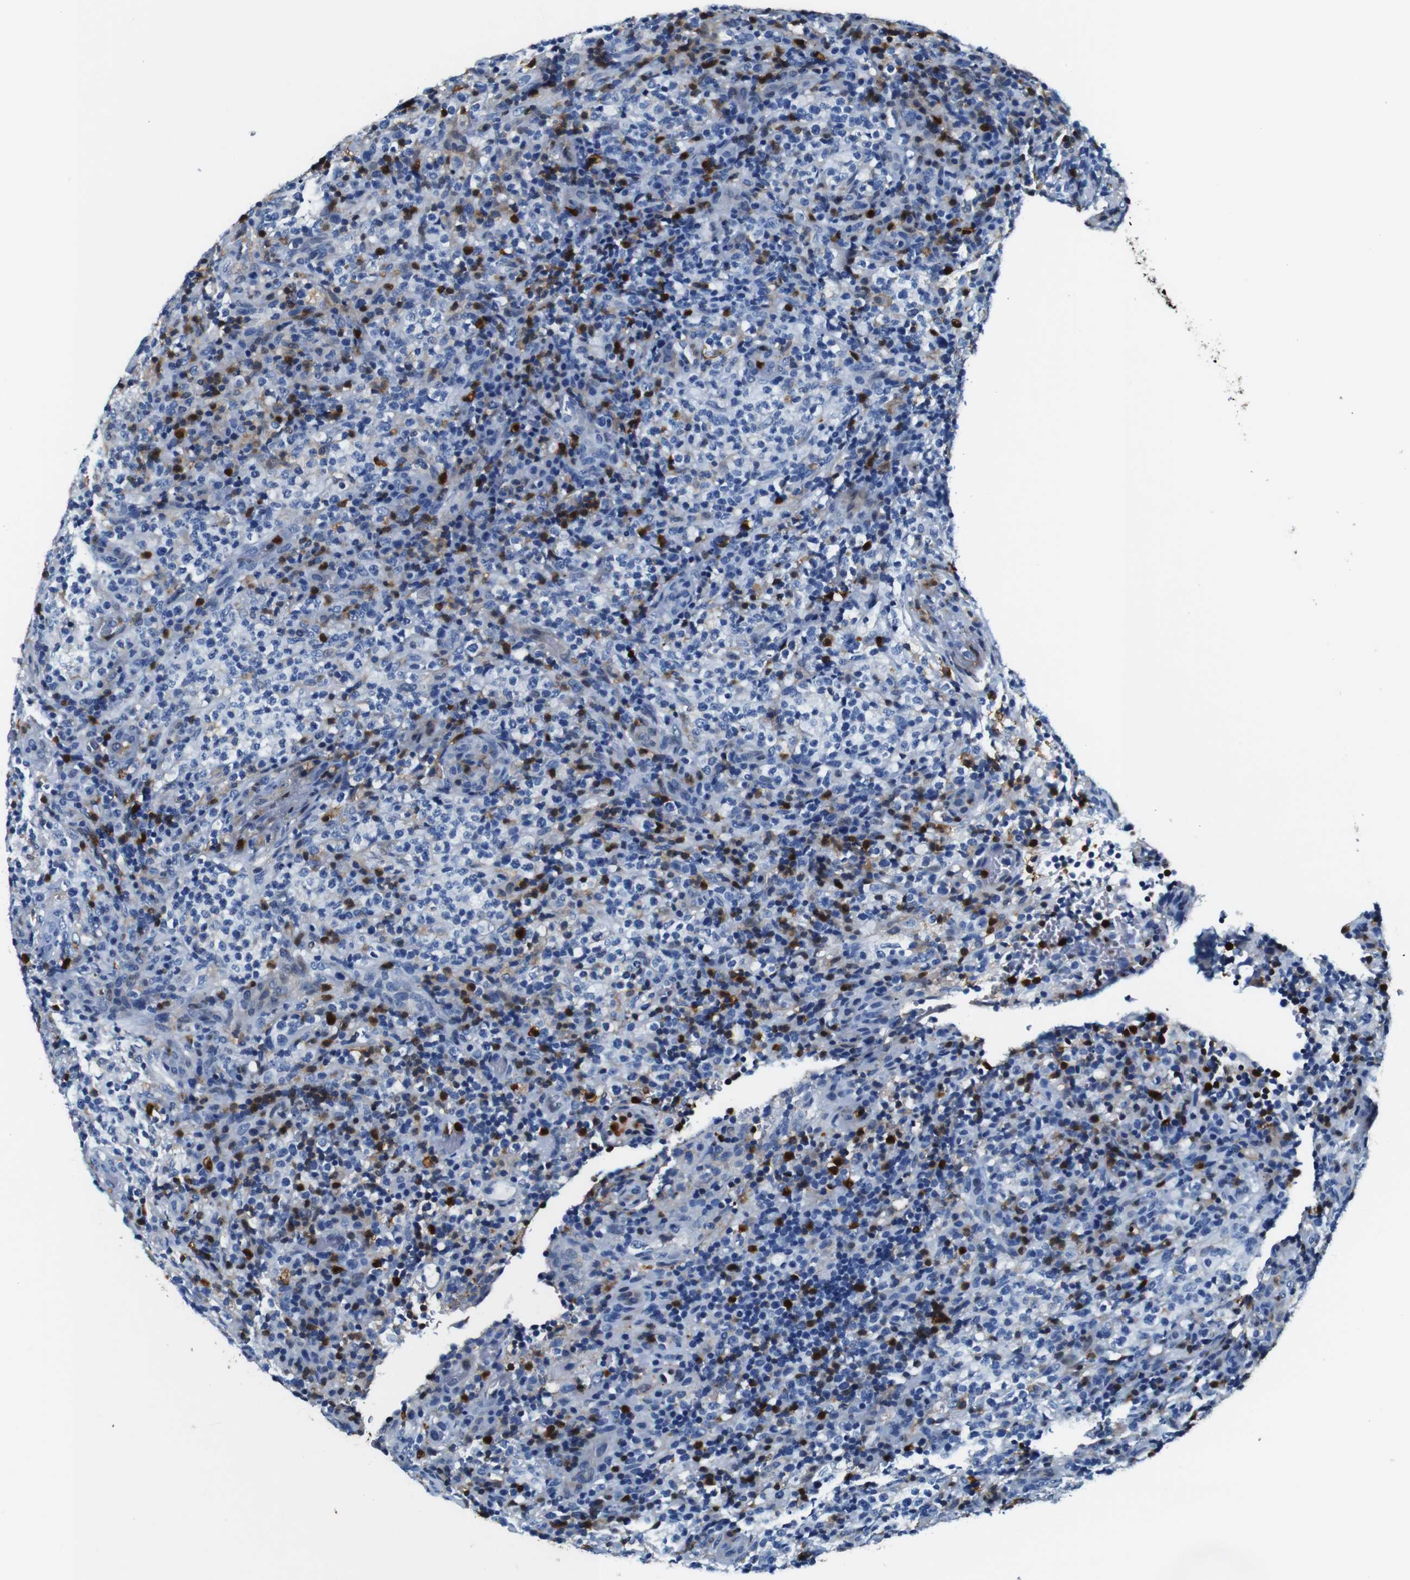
{"staining": {"intensity": "negative", "quantity": "none", "location": "none"}, "tissue": "lymphoma", "cell_type": "Tumor cells", "image_type": "cancer", "snomed": [{"axis": "morphology", "description": "Malignant lymphoma, non-Hodgkin's type, High grade"}, {"axis": "topography", "description": "Lymph node"}], "caption": "Histopathology image shows no significant protein staining in tumor cells of malignant lymphoma, non-Hodgkin's type (high-grade).", "gene": "ANXA1", "patient": {"sex": "female", "age": 76}}